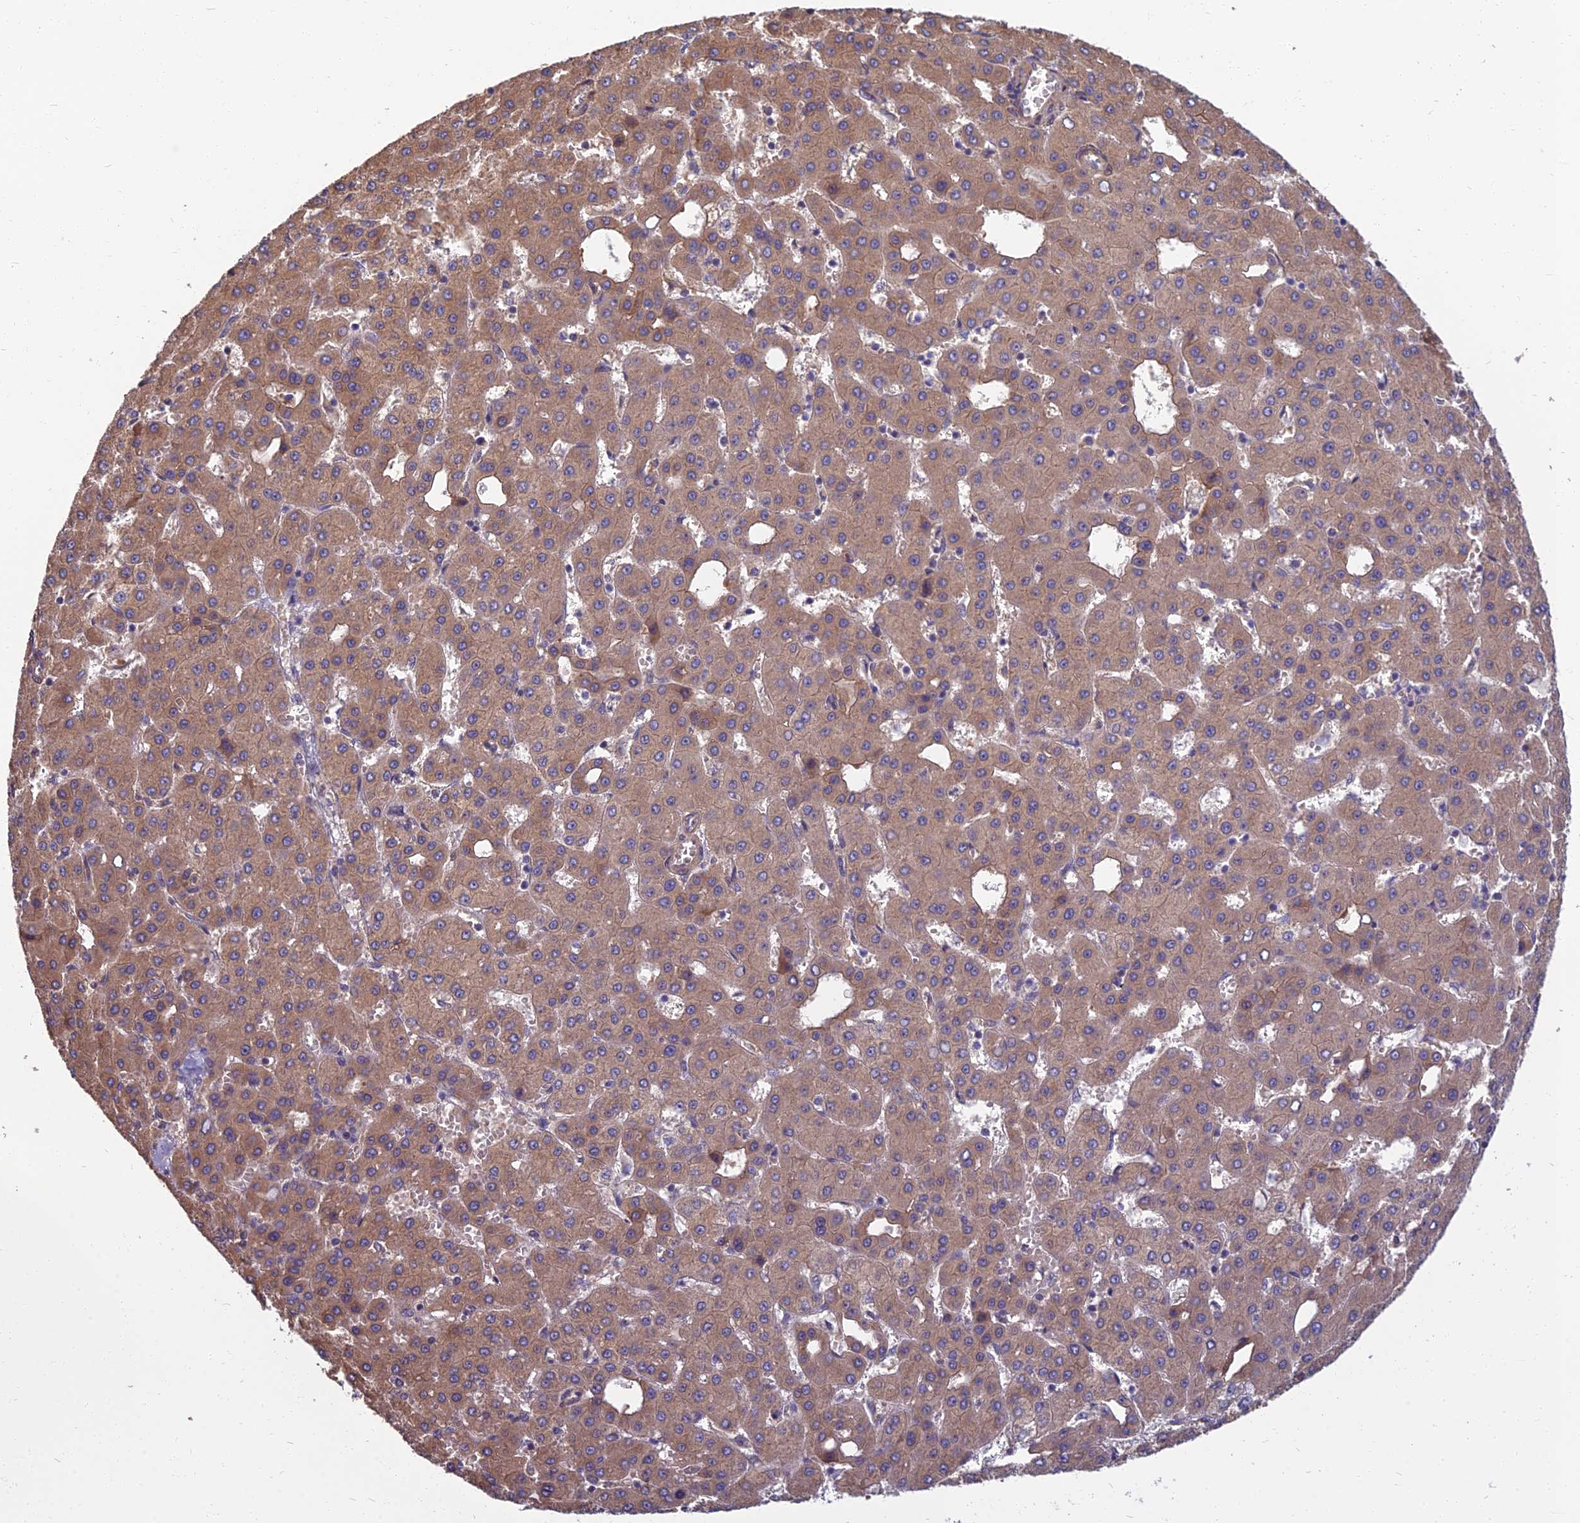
{"staining": {"intensity": "moderate", "quantity": ">75%", "location": "cytoplasmic/membranous"}, "tissue": "liver cancer", "cell_type": "Tumor cells", "image_type": "cancer", "snomed": [{"axis": "morphology", "description": "Carcinoma, Hepatocellular, NOS"}, {"axis": "topography", "description": "Liver"}], "caption": "Hepatocellular carcinoma (liver) stained for a protein shows moderate cytoplasmic/membranous positivity in tumor cells.", "gene": "WDR24", "patient": {"sex": "male", "age": 47}}